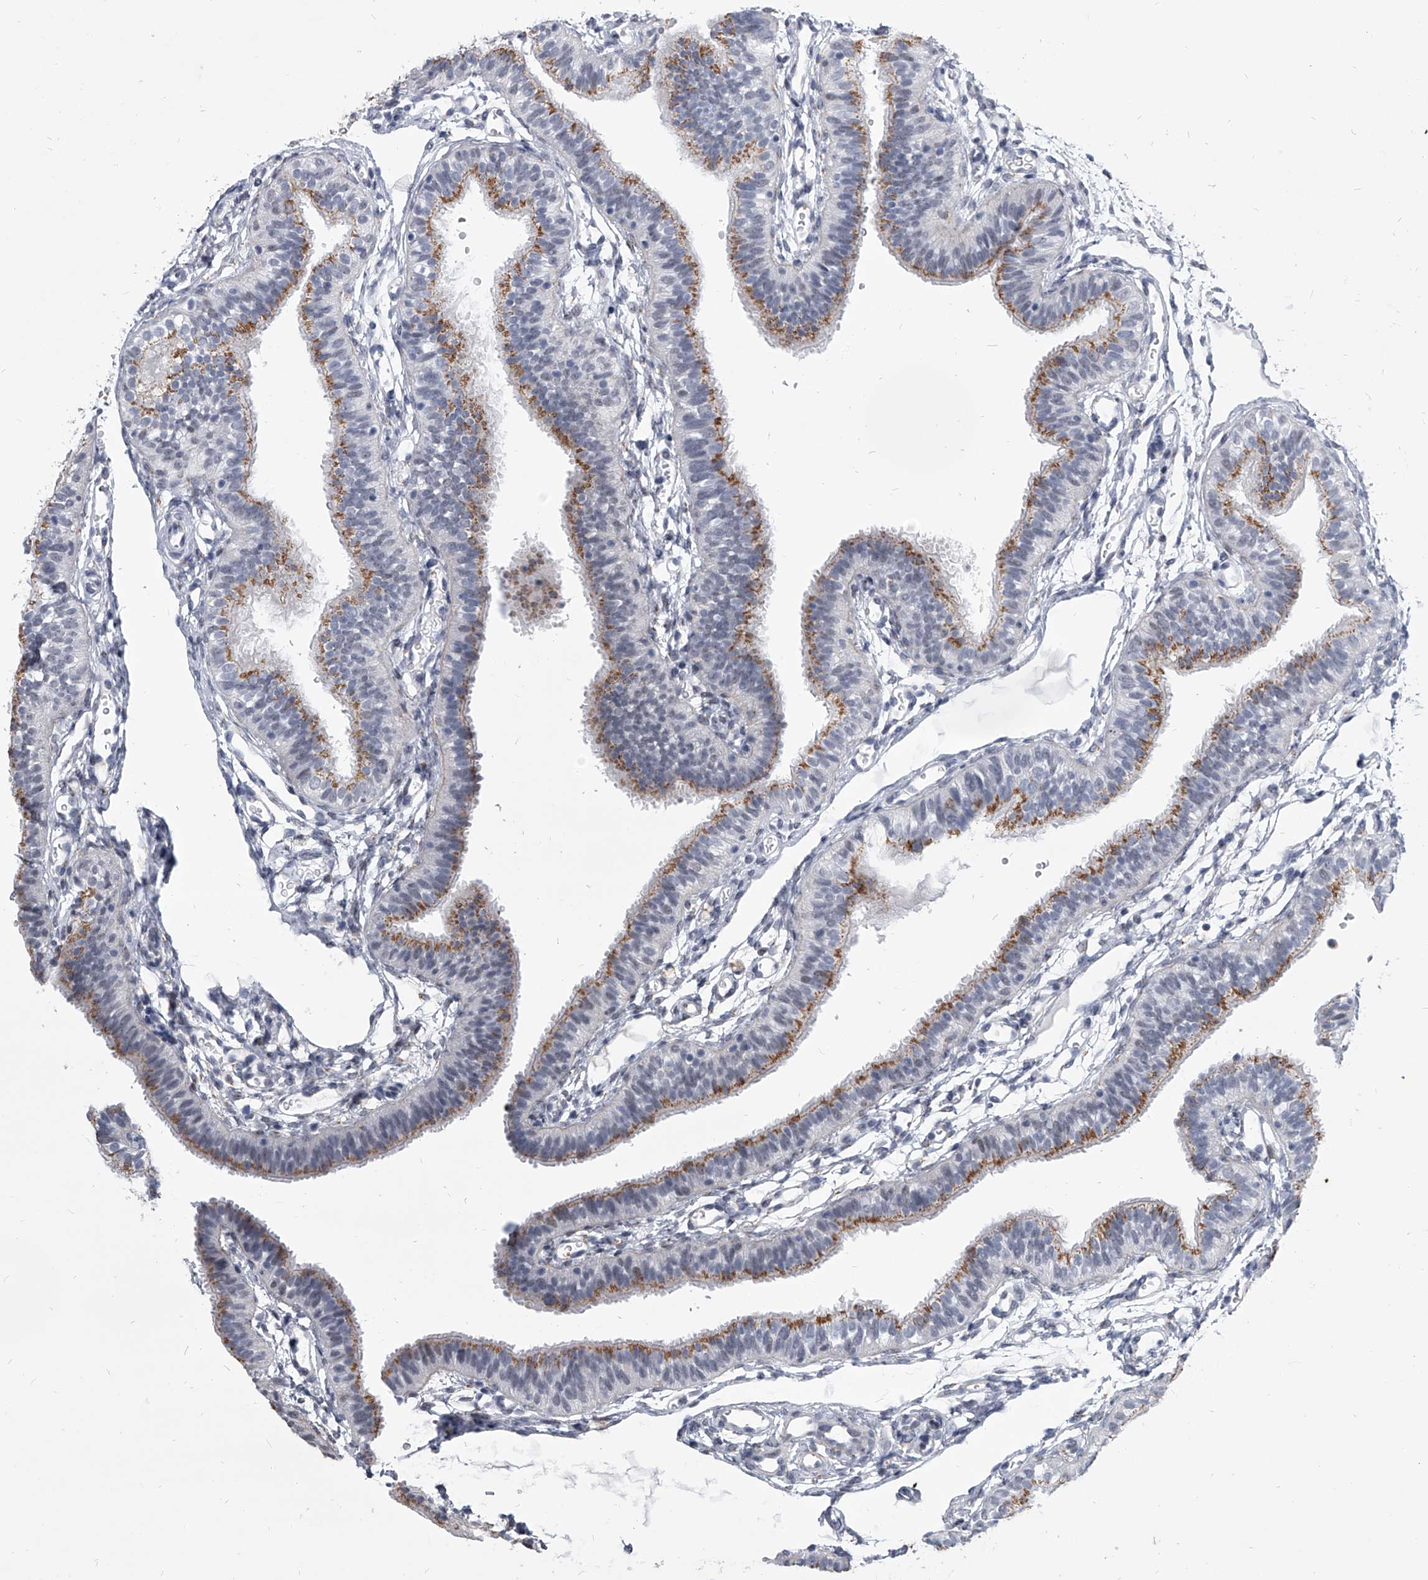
{"staining": {"intensity": "moderate", "quantity": "25%-75%", "location": "cytoplasmic/membranous"}, "tissue": "fallopian tube", "cell_type": "Glandular cells", "image_type": "normal", "snomed": [{"axis": "morphology", "description": "Normal tissue, NOS"}, {"axis": "topography", "description": "Fallopian tube"}], "caption": "This is an image of immunohistochemistry staining of normal fallopian tube, which shows moderate staining in the cytoplasmic/membranous of glandular cells.", "gene": "EVA1C", "patient": {"sex": "female", "age": 35}}